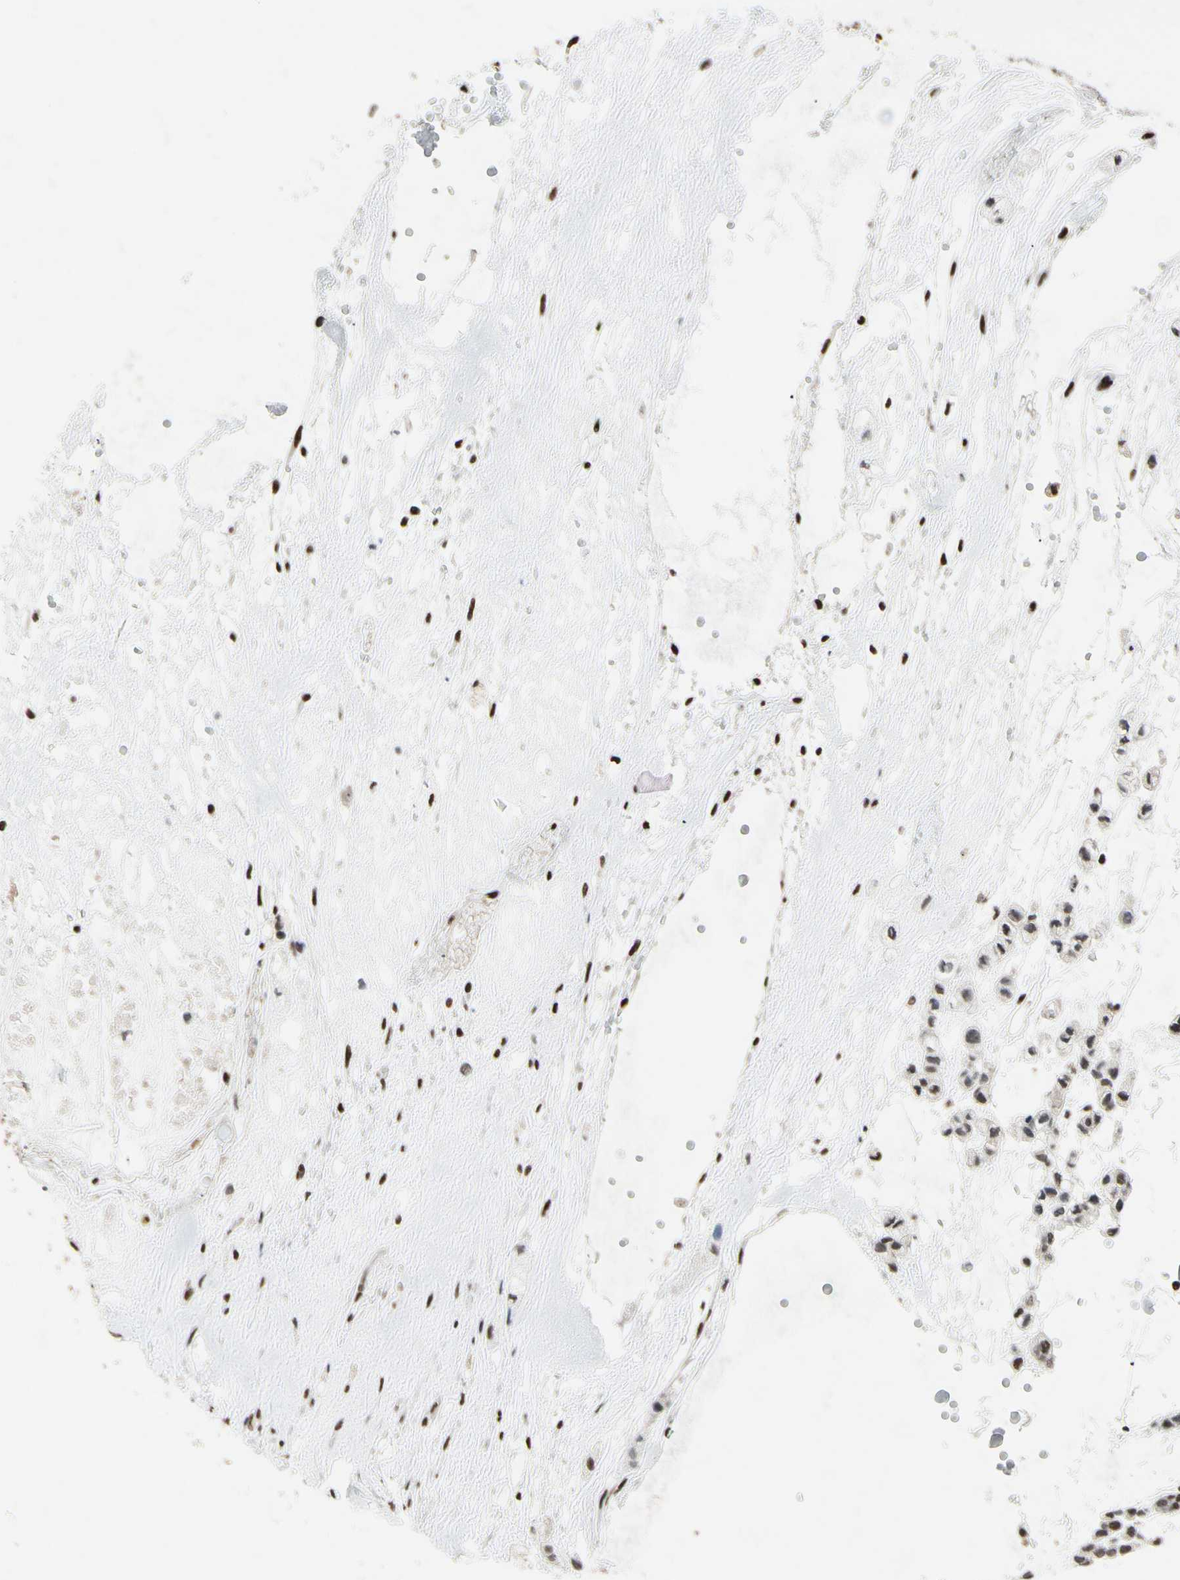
{"staining": {"intensity": "moderate", "quantity": ">75%", "location": "nuclear"}, "tissue": "head and neck cancer", "cell_type": "Tumor cells", "image_type": "cancer", "snomed": [{"axis": "morphology", "description": "Adenocarcinoma, NOS"}, {"axis": "morphology", "description": "Adenoma, NOS"}, {"axis": "topography", "description": "Head-Neck"}], "caption": "Brown immunohistochemical staining in human head and neck cancer (adenocarcinoma) displays moderate nuclear positivity in about >75% of tumor cells.", "gene": "RECQL", "patient": {"sex": "female", "age": 55}}